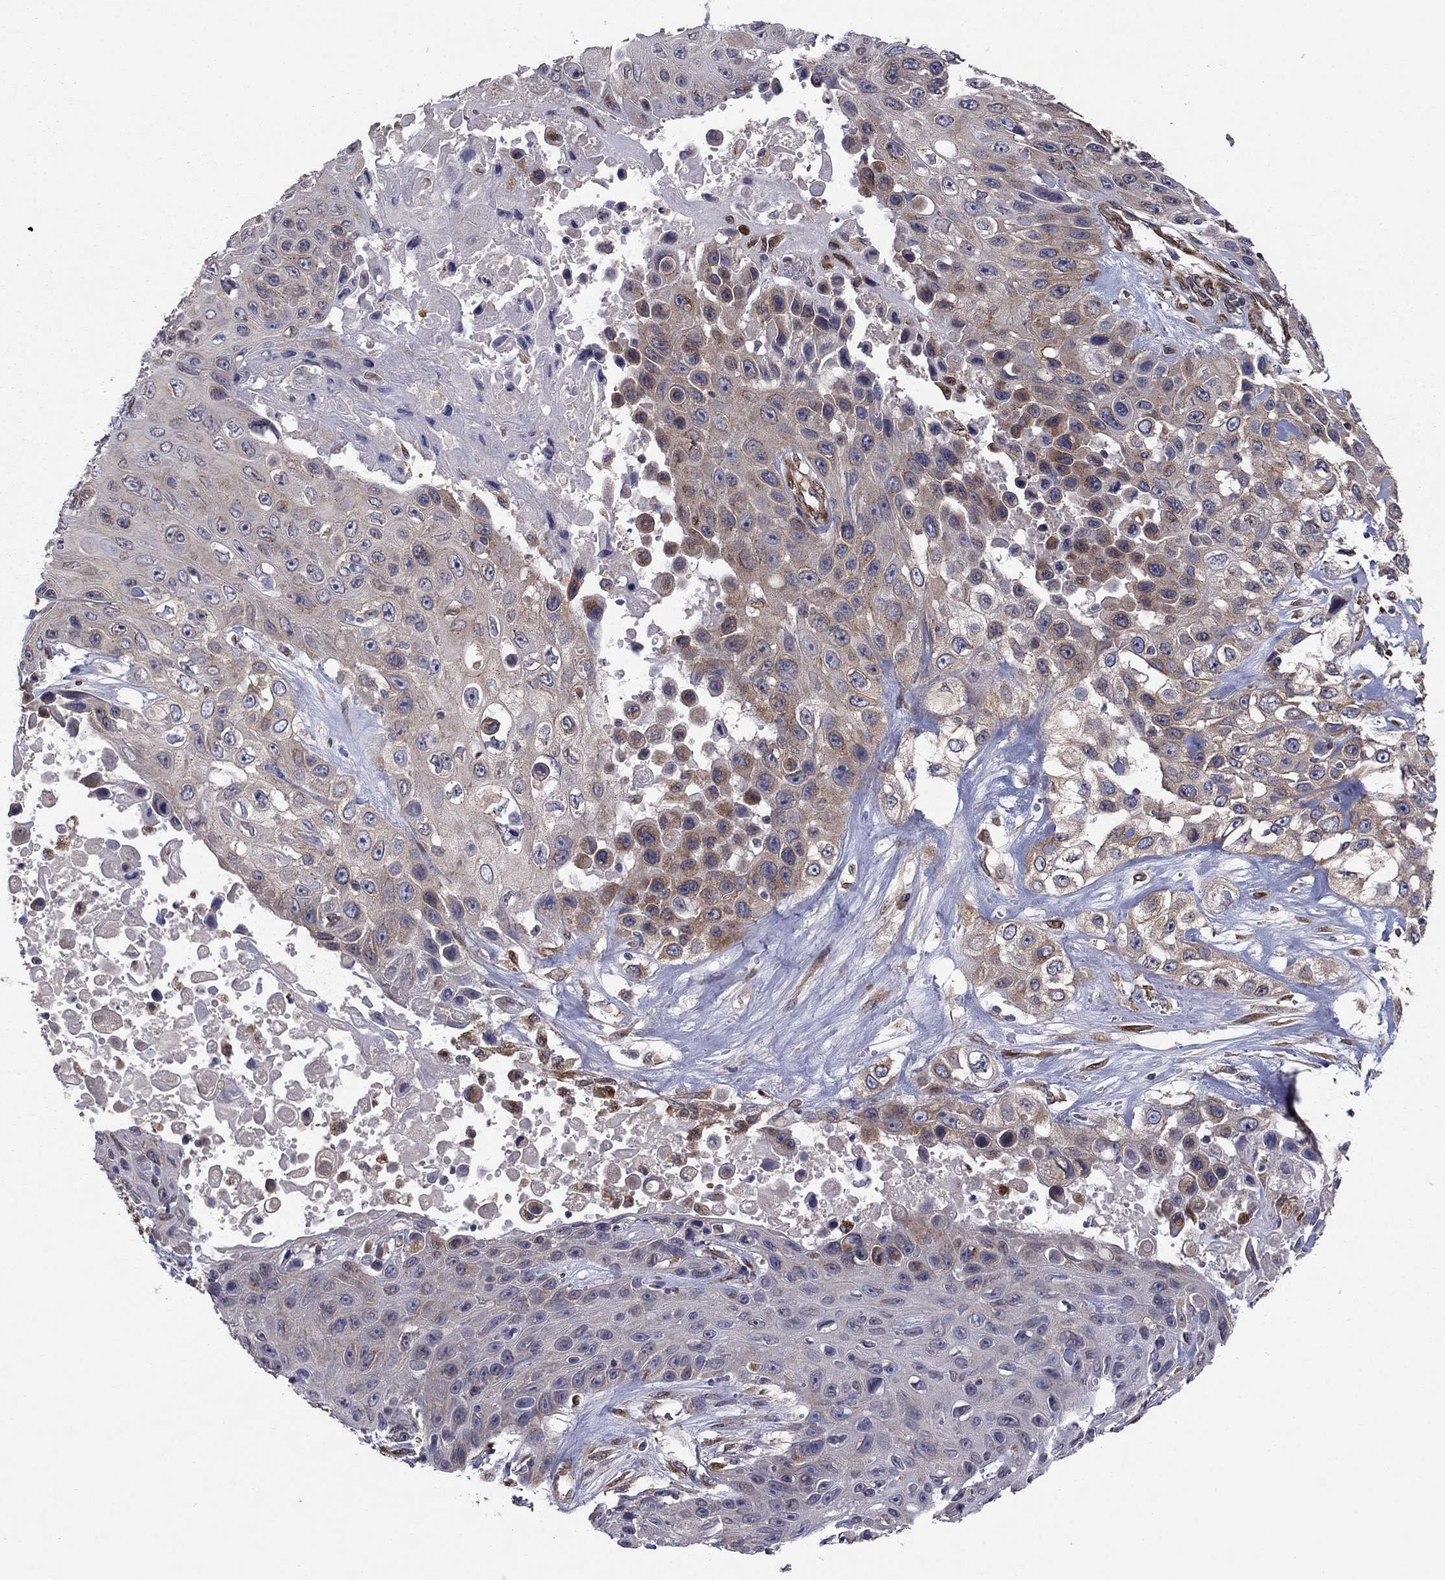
{"staining": {"intensity": "moderate", "quantity": "25%-75%", "location": "cytoplasmic/membranous"}, "tissue": "skin cancer", "cell_type": "Tumor cells", "image_type": "cancer", "snomed": [{"axis": "morphology", "description": "Squamous cell carcinoma, NOS"}, {"axis": "topography", "description": "Skin"}], "caption": "Immunohistochemical staining of skin squamous cell carcinoma exhibits moderate cytoplasmic/membranous protein staining in approximately 25%-75% of tumor cells.", "gene": "YIF1A", "patient": {"sex": "male", "age": 82}}